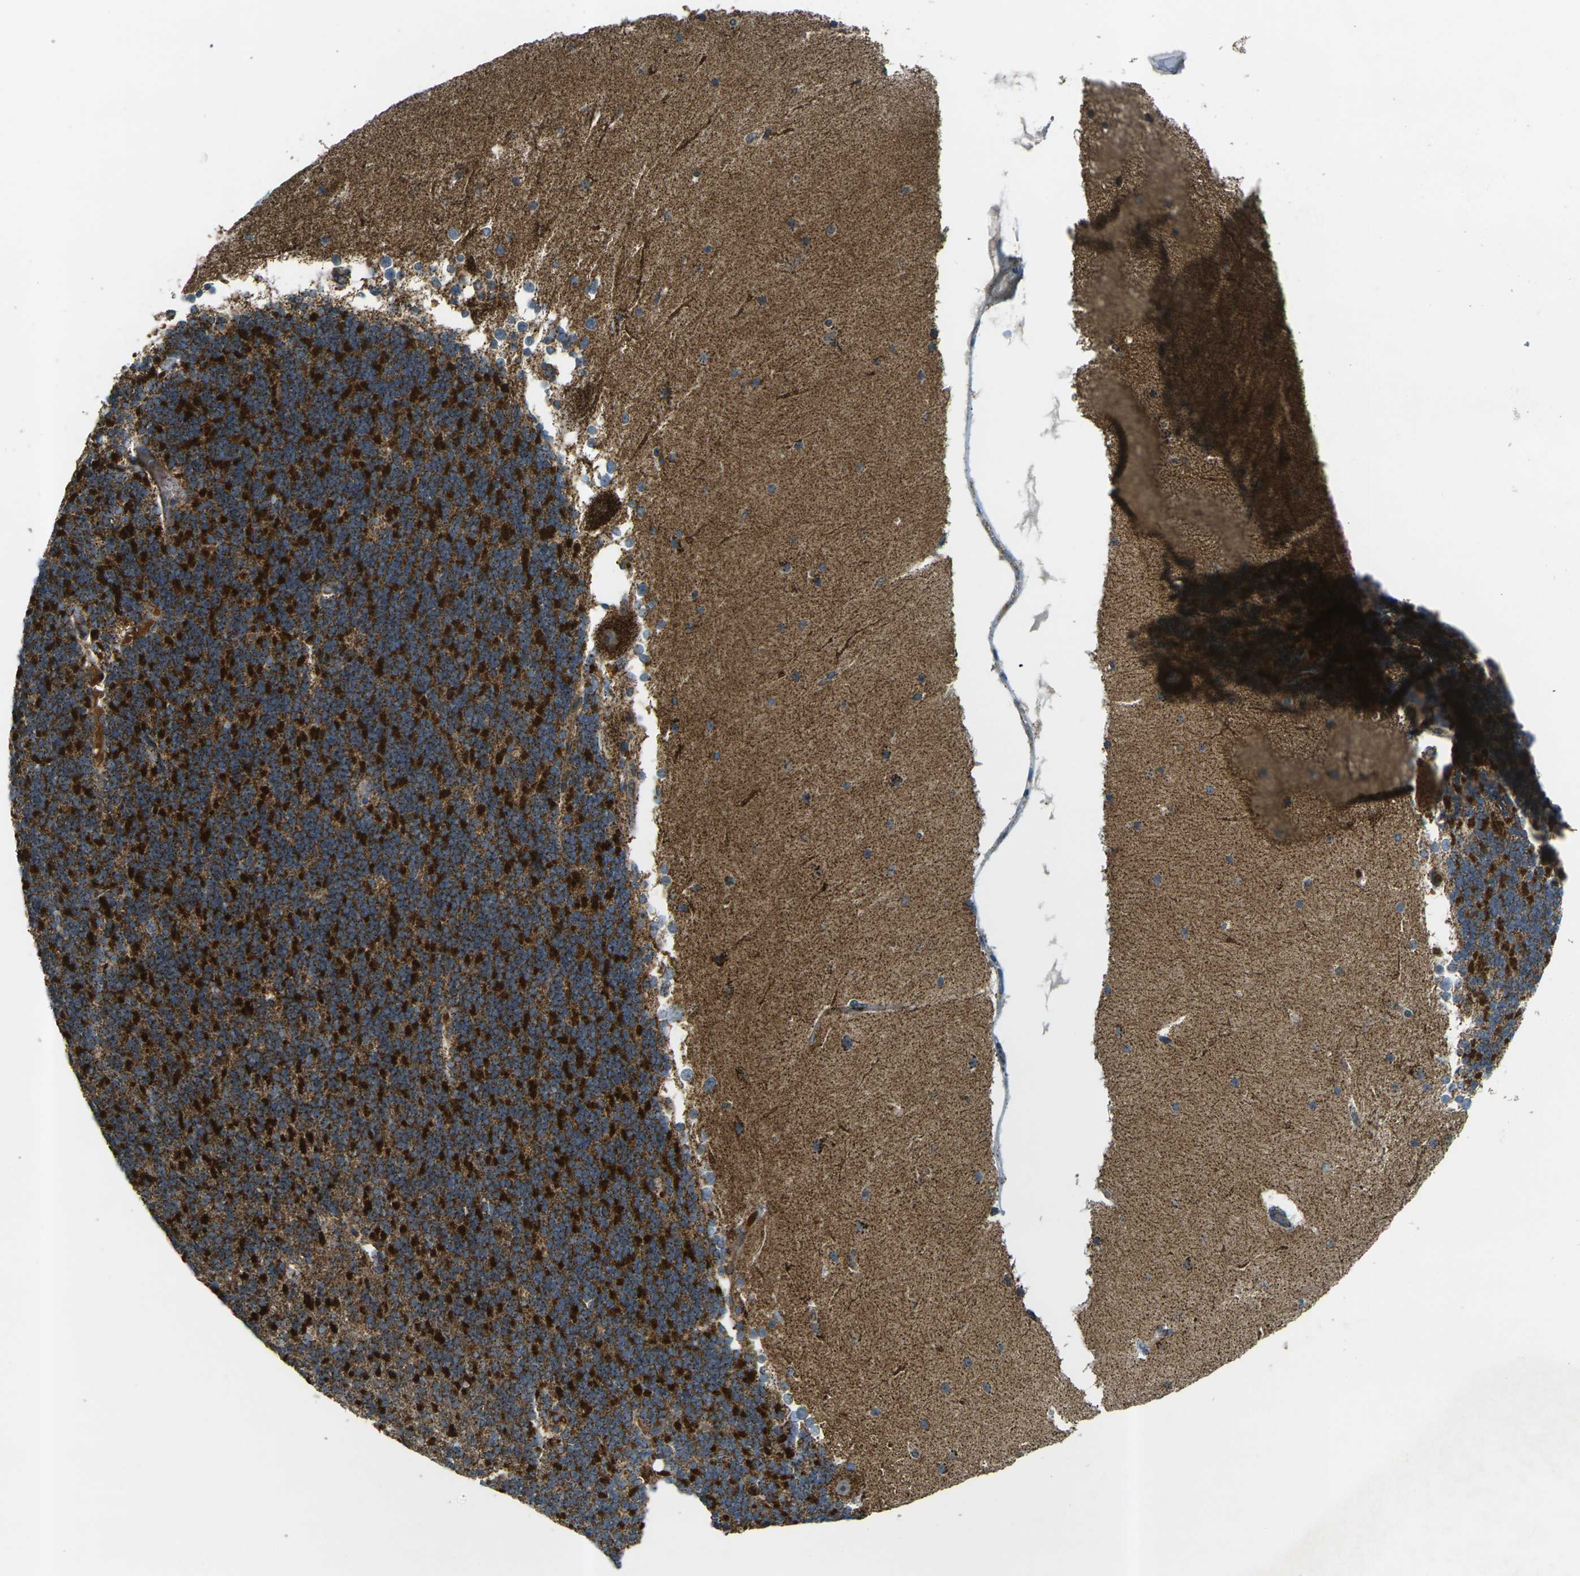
{"staining": {"intensity": "strong", "quantity": ">75%", "location": "cytoplasmic/membranous"}, "tissue": "cerebellum", "cell_type": "Cells in granular layer", "image_type": "normal", "snomed": [{"axis": "morphology", "description": "Normal tissue, NOS"}, {"axis": "topography", "description": "Cerebellum"}], "caption": "Immunohistochemical staining of benign human cerebellum exhibits strong cytoplasmic/membranous protein positivity in about >75% of cells in granular layer. (DAB (3,3'-diaminobenzidine) IHC with brightfield microscopy, high magnification).", "gene": "IGF1R", "patient": {"sex": "female", "age": 19}}